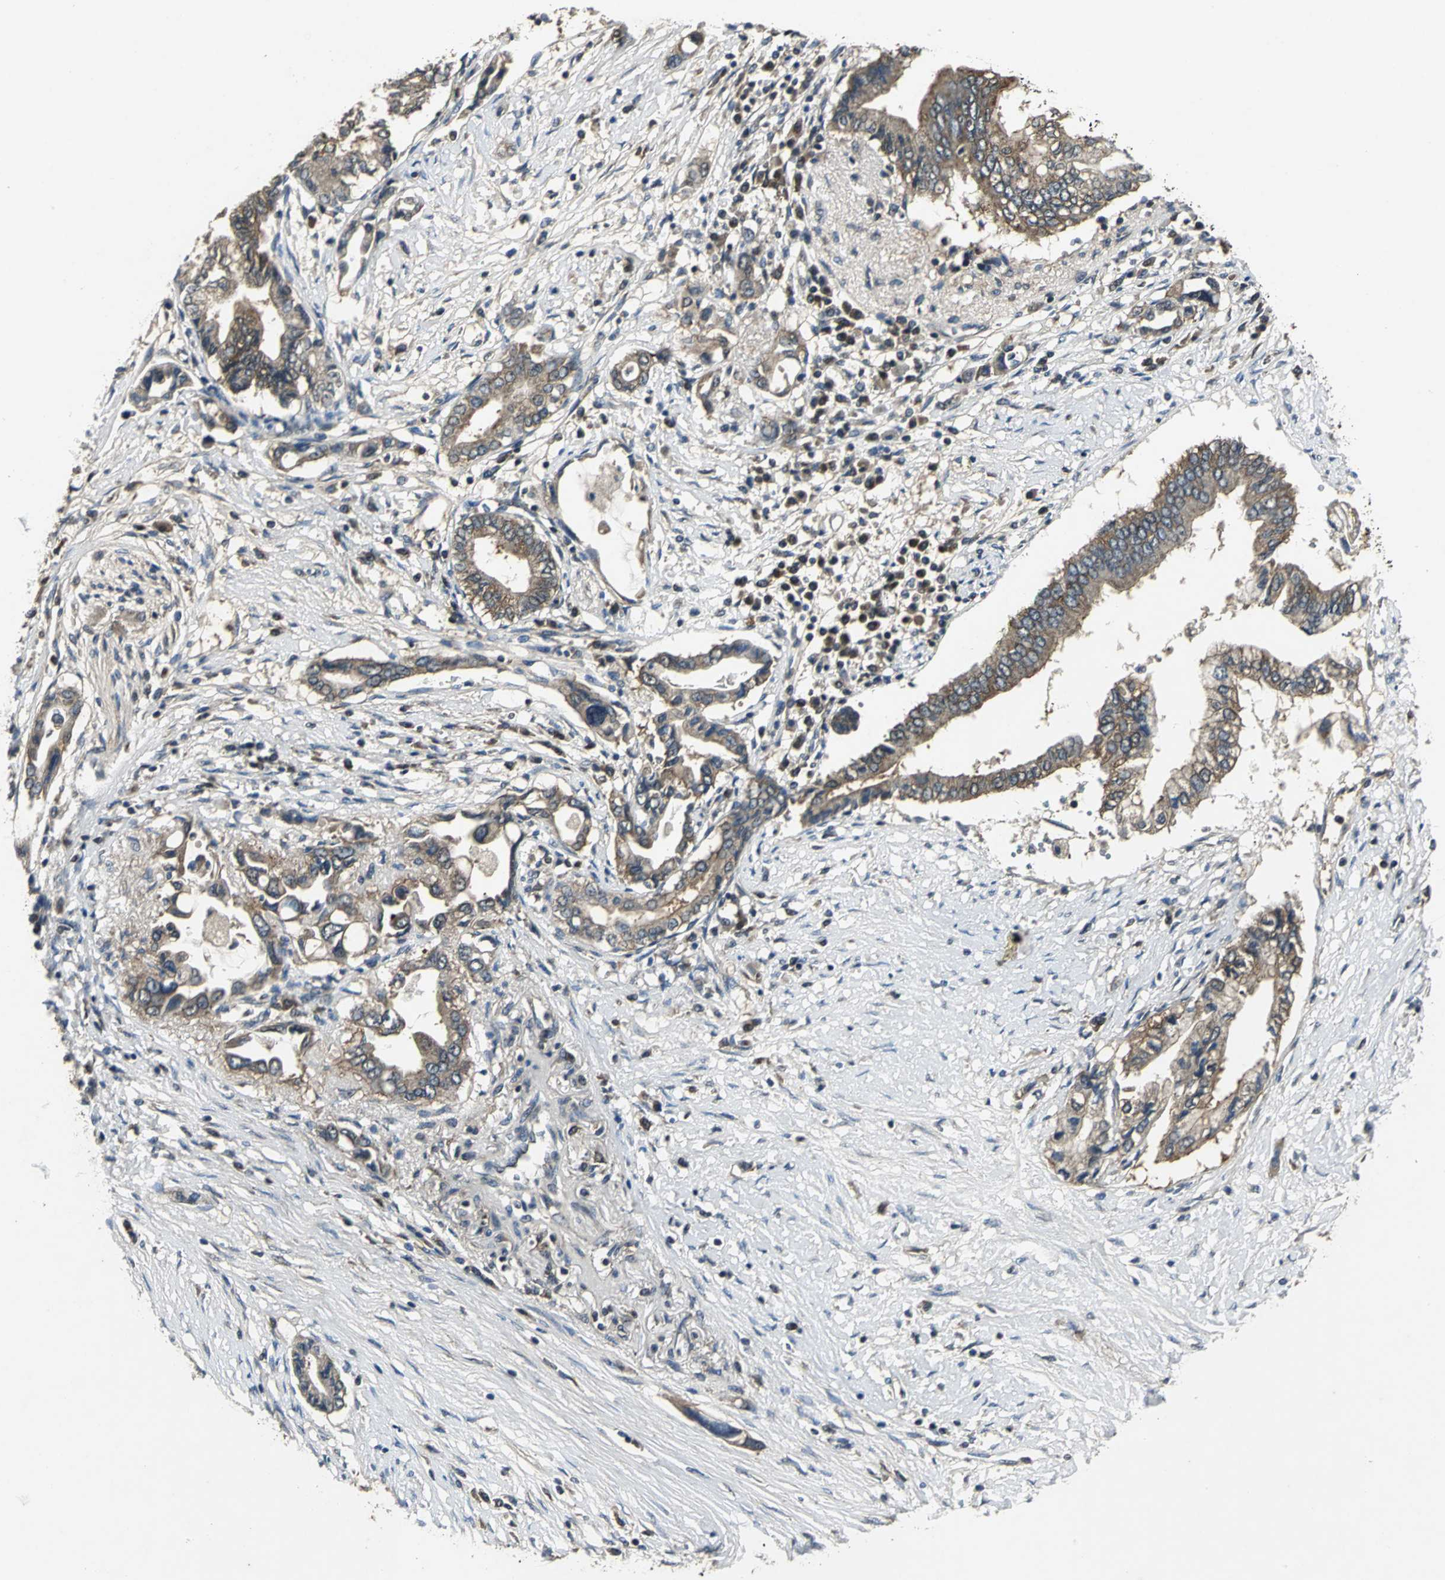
{"staining": {"intensity": "moderate", "quantity": ">75%", "location": "cytoplasmic/membranous"}, "tissue": "pancreatic cancer", "cell_type": "Tumor cells", "image_type": "cancer", "snomed": [{"axis": "morphology", "description": "Adenocarcinoma, NOS"}, {"axis": "topography", "description": "Pancreas"}], "caption": "An IHC photomicrograph of tumor tissue is shown. Protein staining in brown highlights moderate cytoplasmic/membranous positivity in pancreatic cancer (adenocarcinoma) within tumor cells. The protein of interest is shown in brown color, while the nuclei are stained blue.", "gene": "IRF3", "patient": {"sex": "female", "age": 57}}